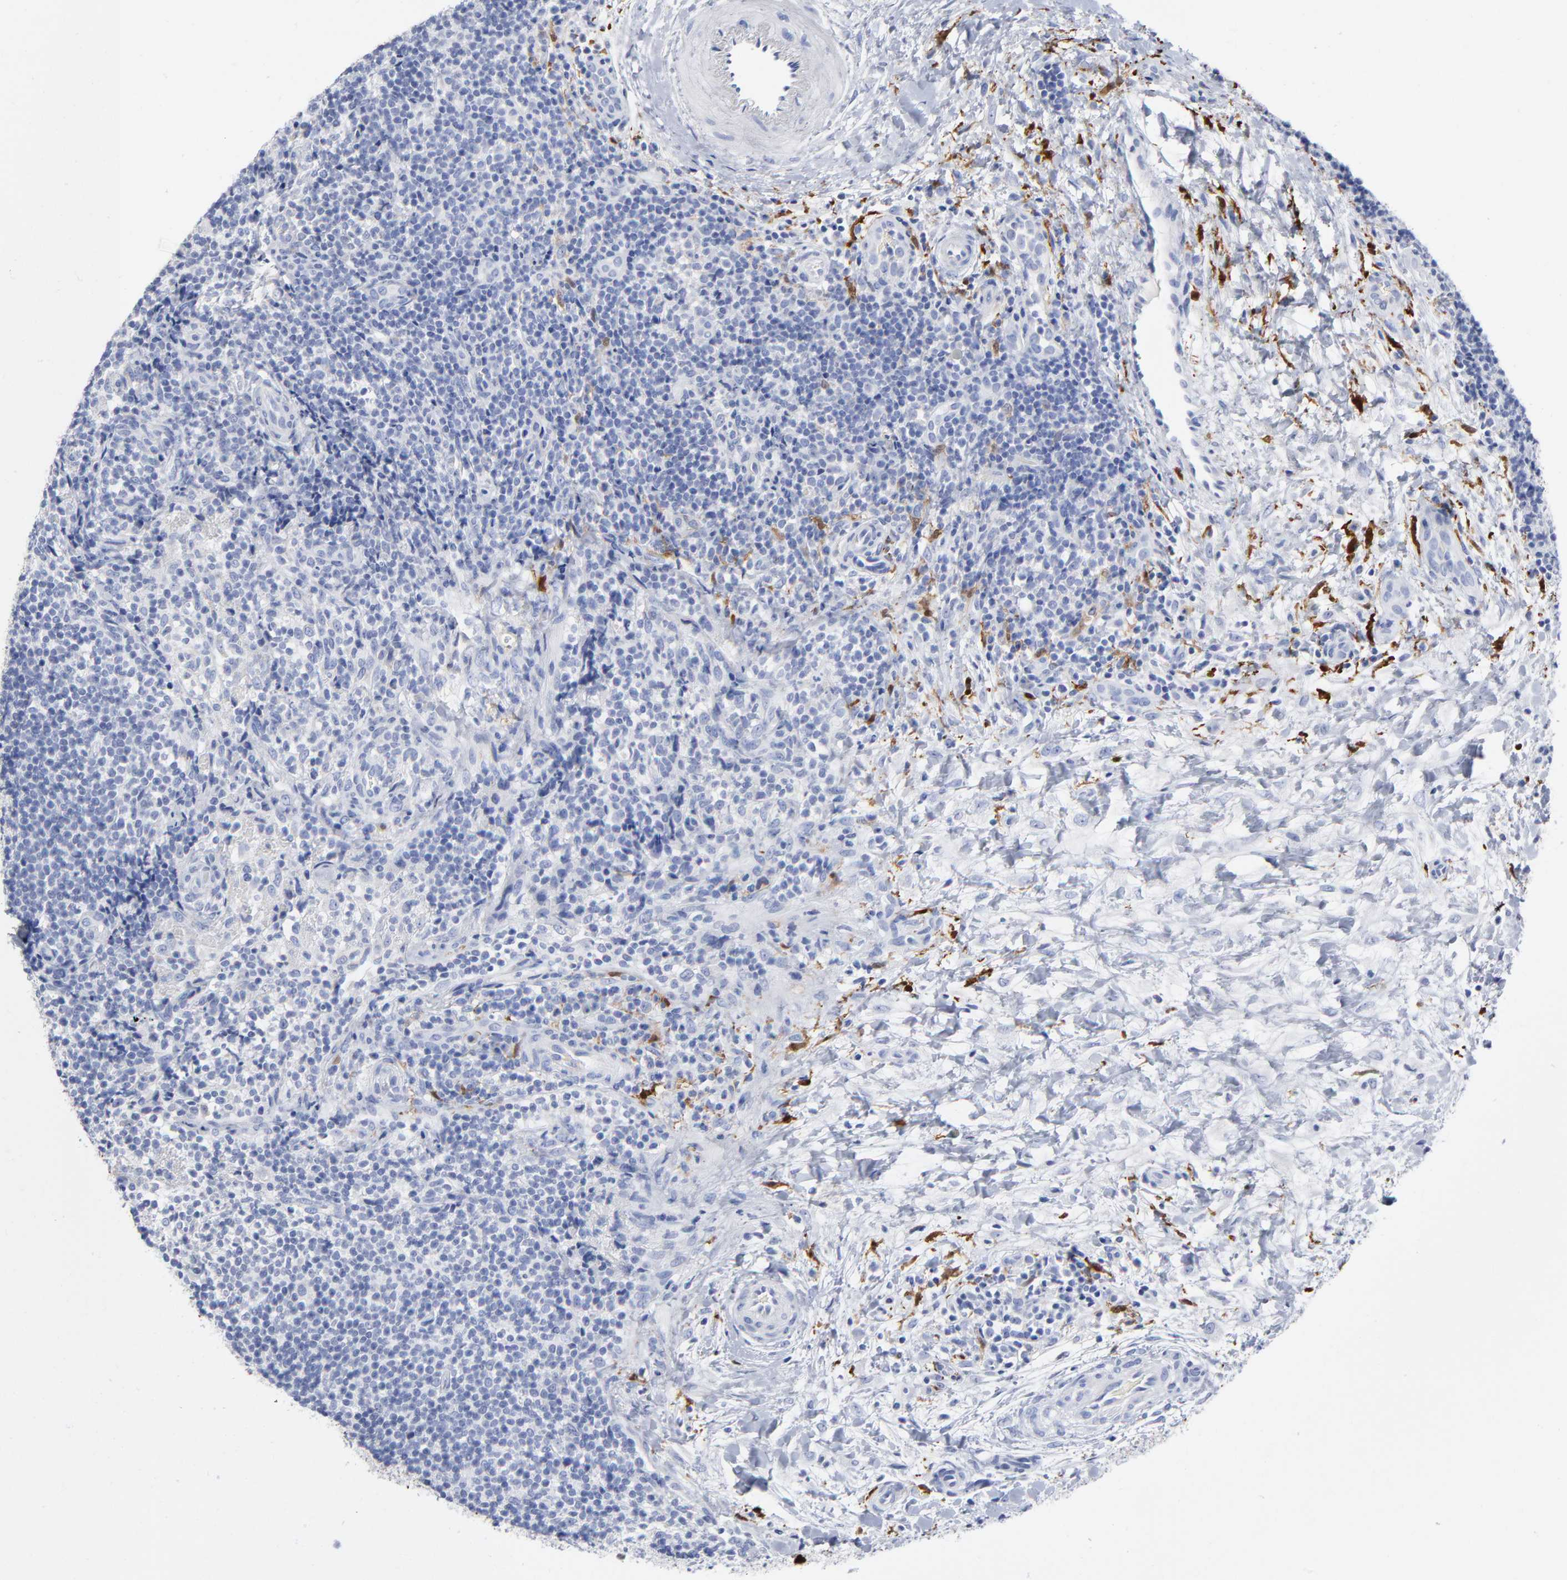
{"staining": {"intensity": "negative", "quantity": "none", "location": "none"}, "tissue": "lymphoma", "cell_type": "Tumor cells", "image_type": "cancer", "snomed": [{"axis": "morphology", "description": "Malignant lymphoma, non-Hodgkin's type, Low grade"}, {"axis": "topography", "description": "Lymph node"}], "caption": "Immunohistochemistry histopathology image of human low-grade malignant lymphoma, non-Hodgkin's type stained for a protein (brown), which shows no expression in tumor cells. Brightfield microscopy of immunohistochemistry (IHC) stained with DAB (brown) and hematoxylin (blue), captured at high magnification.", "gene": "PTP4A1", "patient": {"sex": "female", "age": 76}}